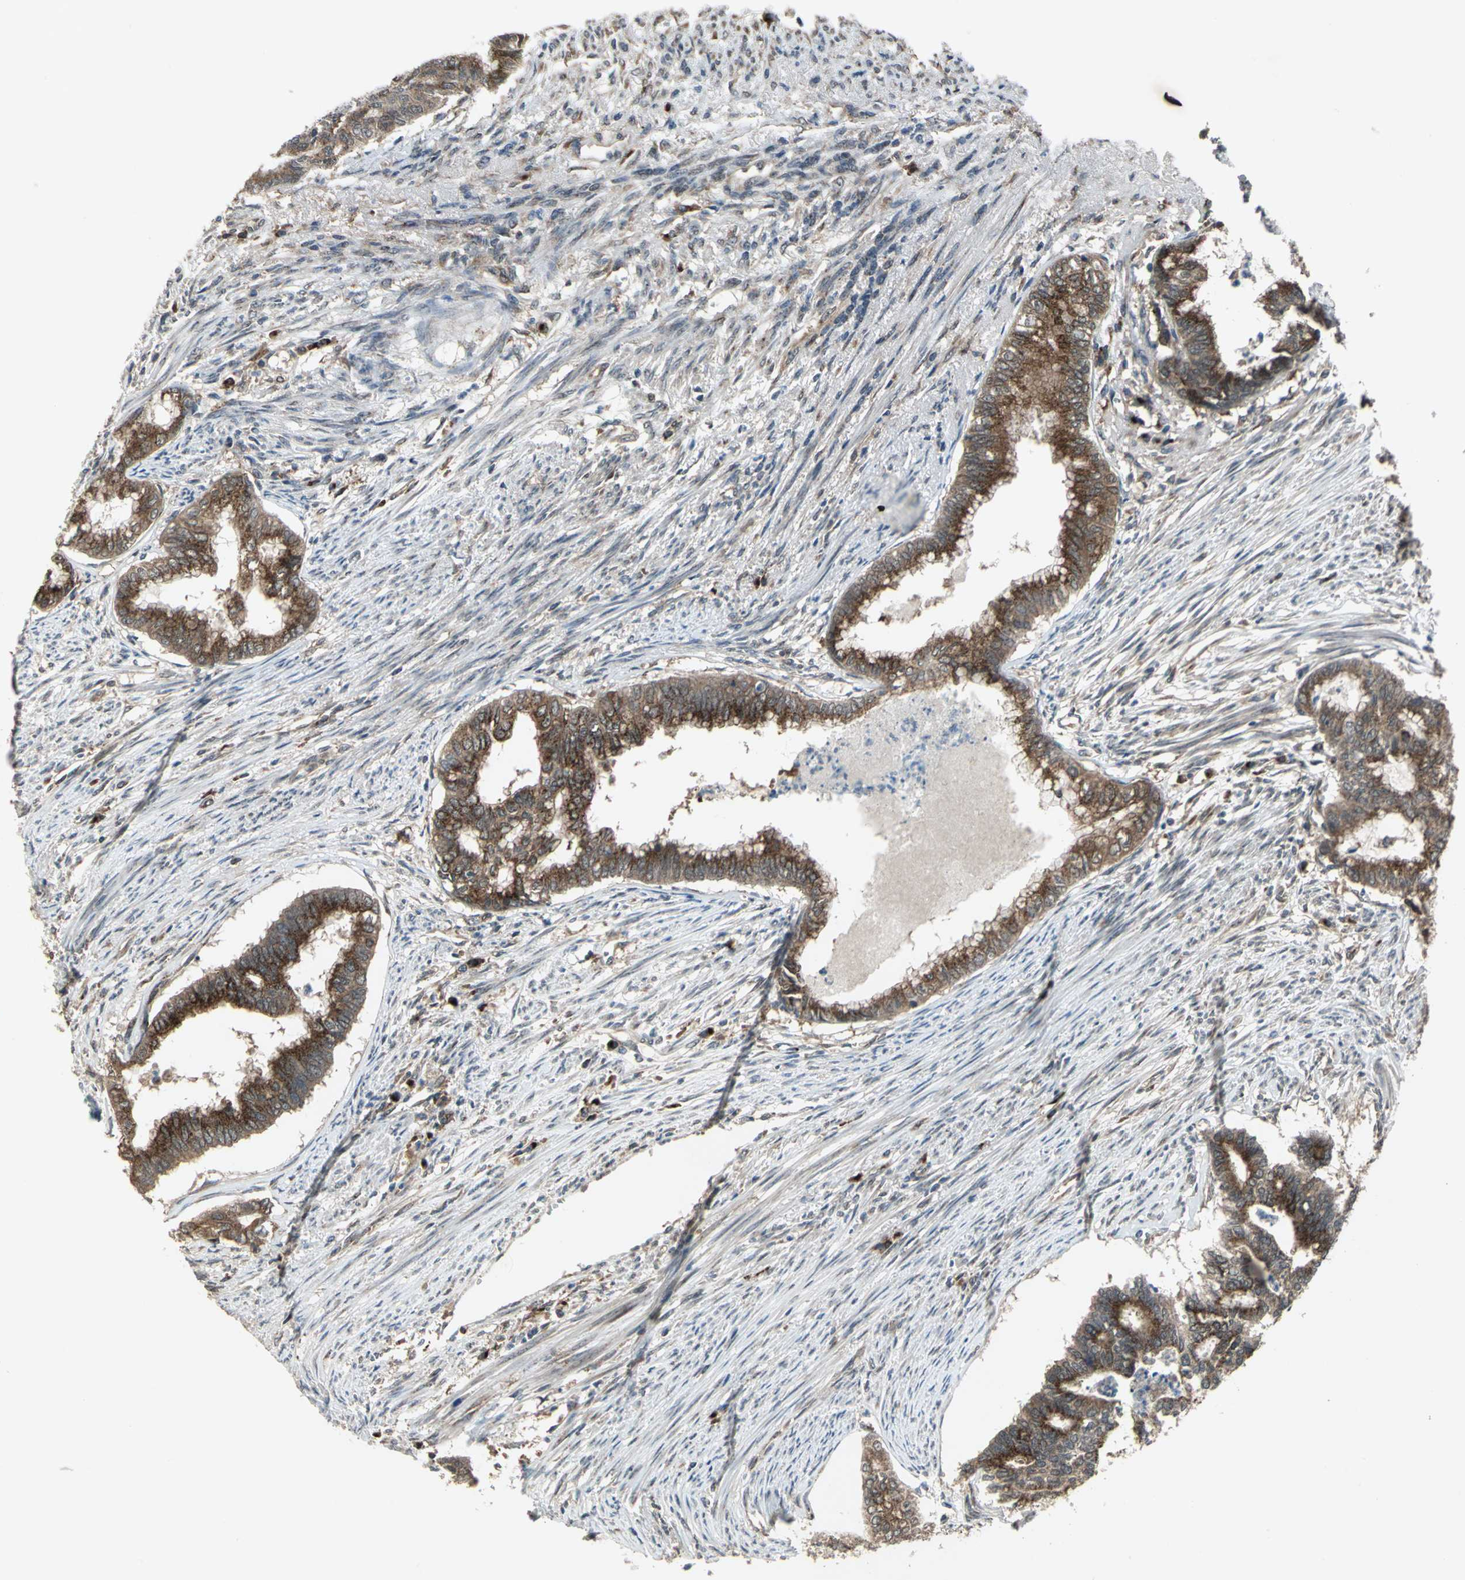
{"staining": {"intensity": "strong", "quantity": ">75%", "location": "cytoplasmic/membranous"}, "tissue": "endometrial cancer", "cell_type": "Tumor cells", "image_type": "cancer", "snomed": [{"axis": "morphology", "description": "Adenocarcinoma, NOS"}, {"axis": "topography", "description": "Endometrium"}], "caption": "Endometrial cancer (adenocarcinoma) tissue reveals strong cytoplasmic/membranous staining in approximately >75% of tumor cells", "gene": "NFKBIE", "patient": {"sex": "female", "age": 79}}